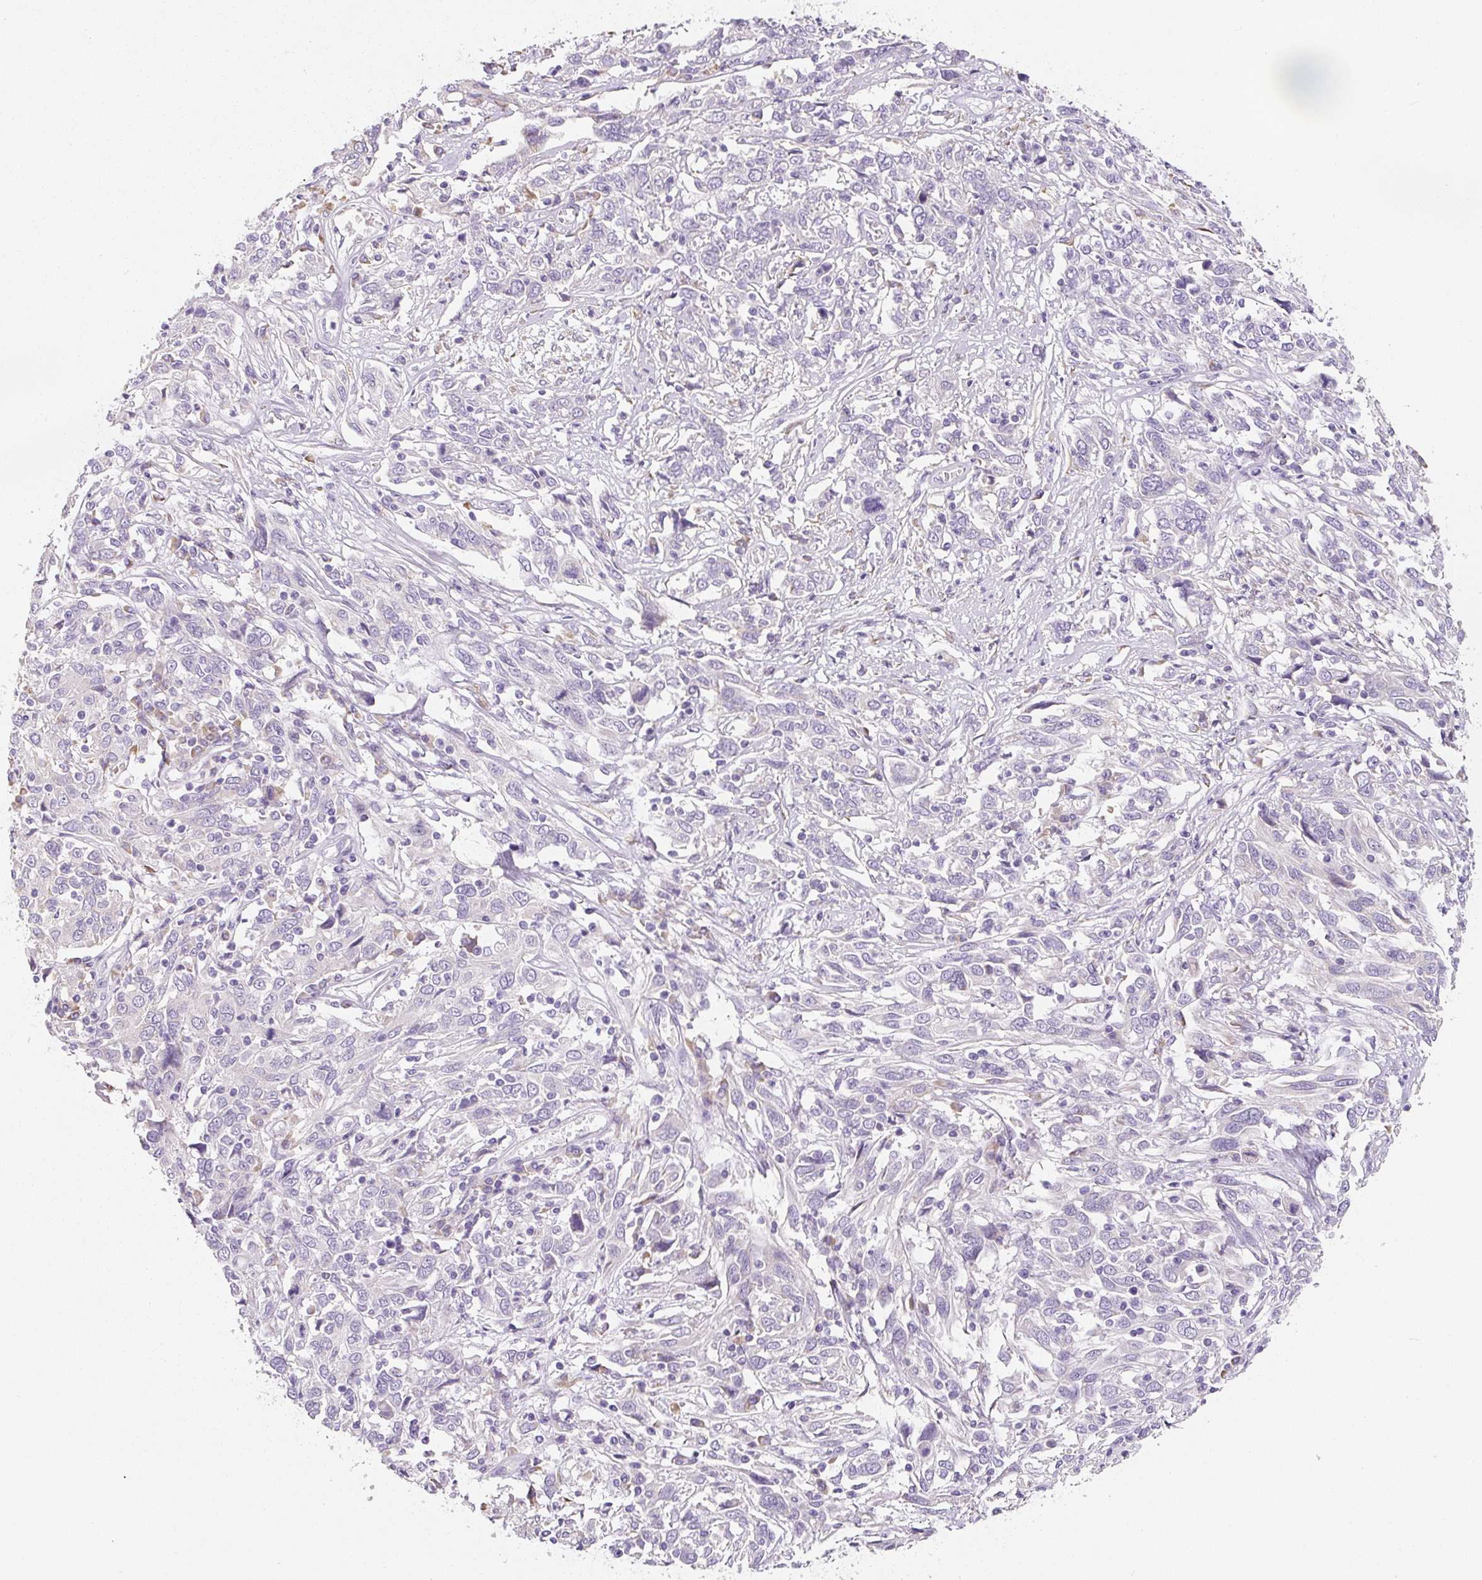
{"staining": {"intensity": "negative", "quantity": "none", "location": "none"}, "tissue": "cervical cancer", "cell_type": "Tumor cells", "image_type": "cancer", "snomed": [{"axis": "morphology", "description": "Squamous cell carcinoma, NOS"}, {"axis": "topography", "description": "Cervix"}], "caption": "The image reveals no staining of tumor cells in squamous cell carcinoma (cervical).", "gene": "PWWP3B", "patient": {"sex": "female", "age": 46}}